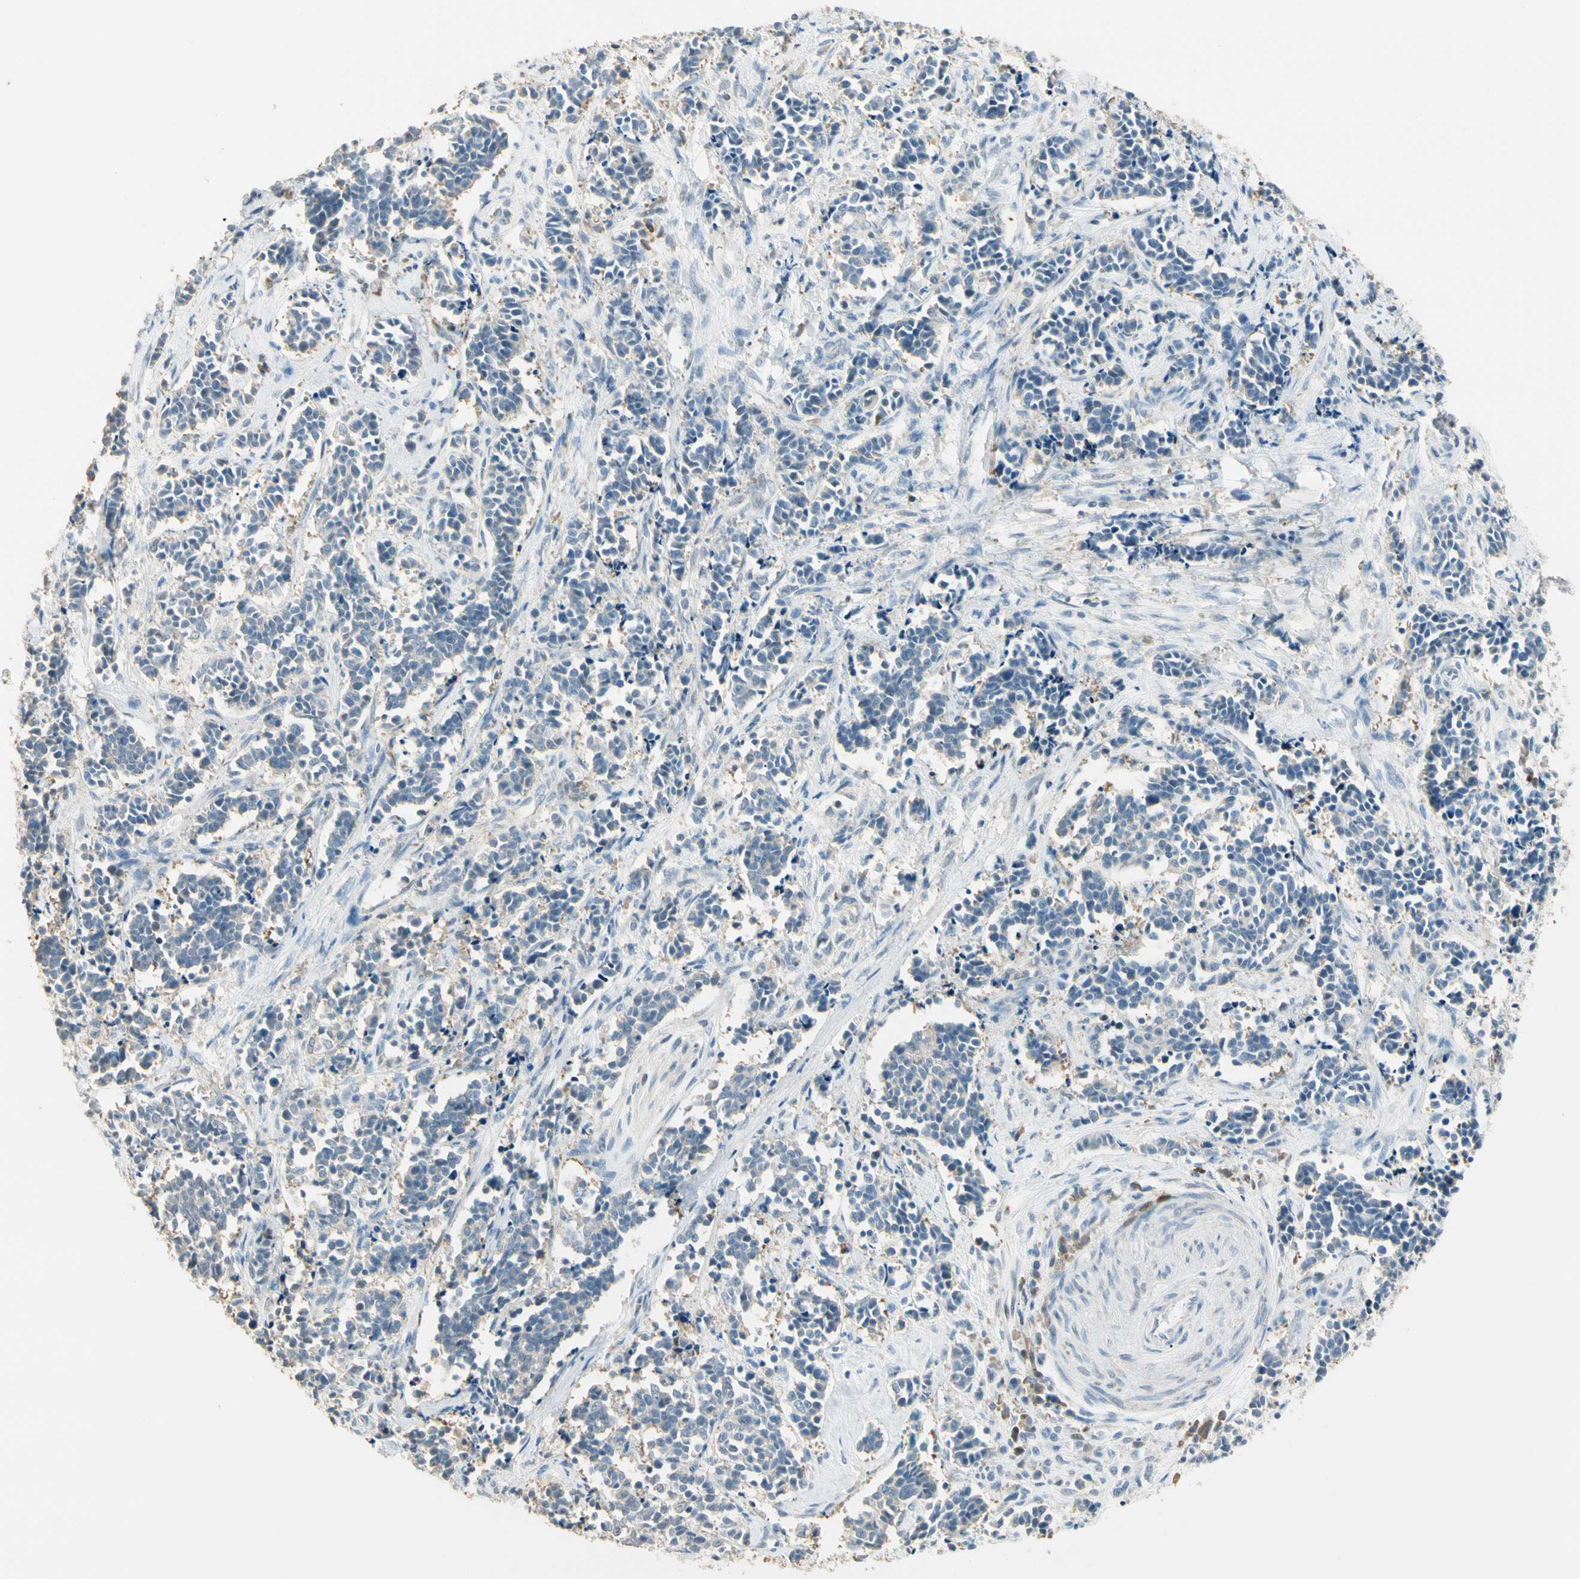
{"staining": {"intensity": "negative", "quantity": "none", "location": "none"}, "tissue": "cervical cancer", "cell_type": "Tumor cells", "image_type": "cancer", "snomed": [{"axis": "morphology", "description": "Squamous cell carcinoma, NOS"}, {"axis": "topography", "description": "Cervix"}], "caption": "Immunohistochemical staining of human squamous cell carcinoma (cervical) shows no significant expression in tumor cells. (Brightfield microscopy of DAB immunohistochemistry at high magnification).", "gene": "GNE", "patient": {"sex": "female", "age": 35}}